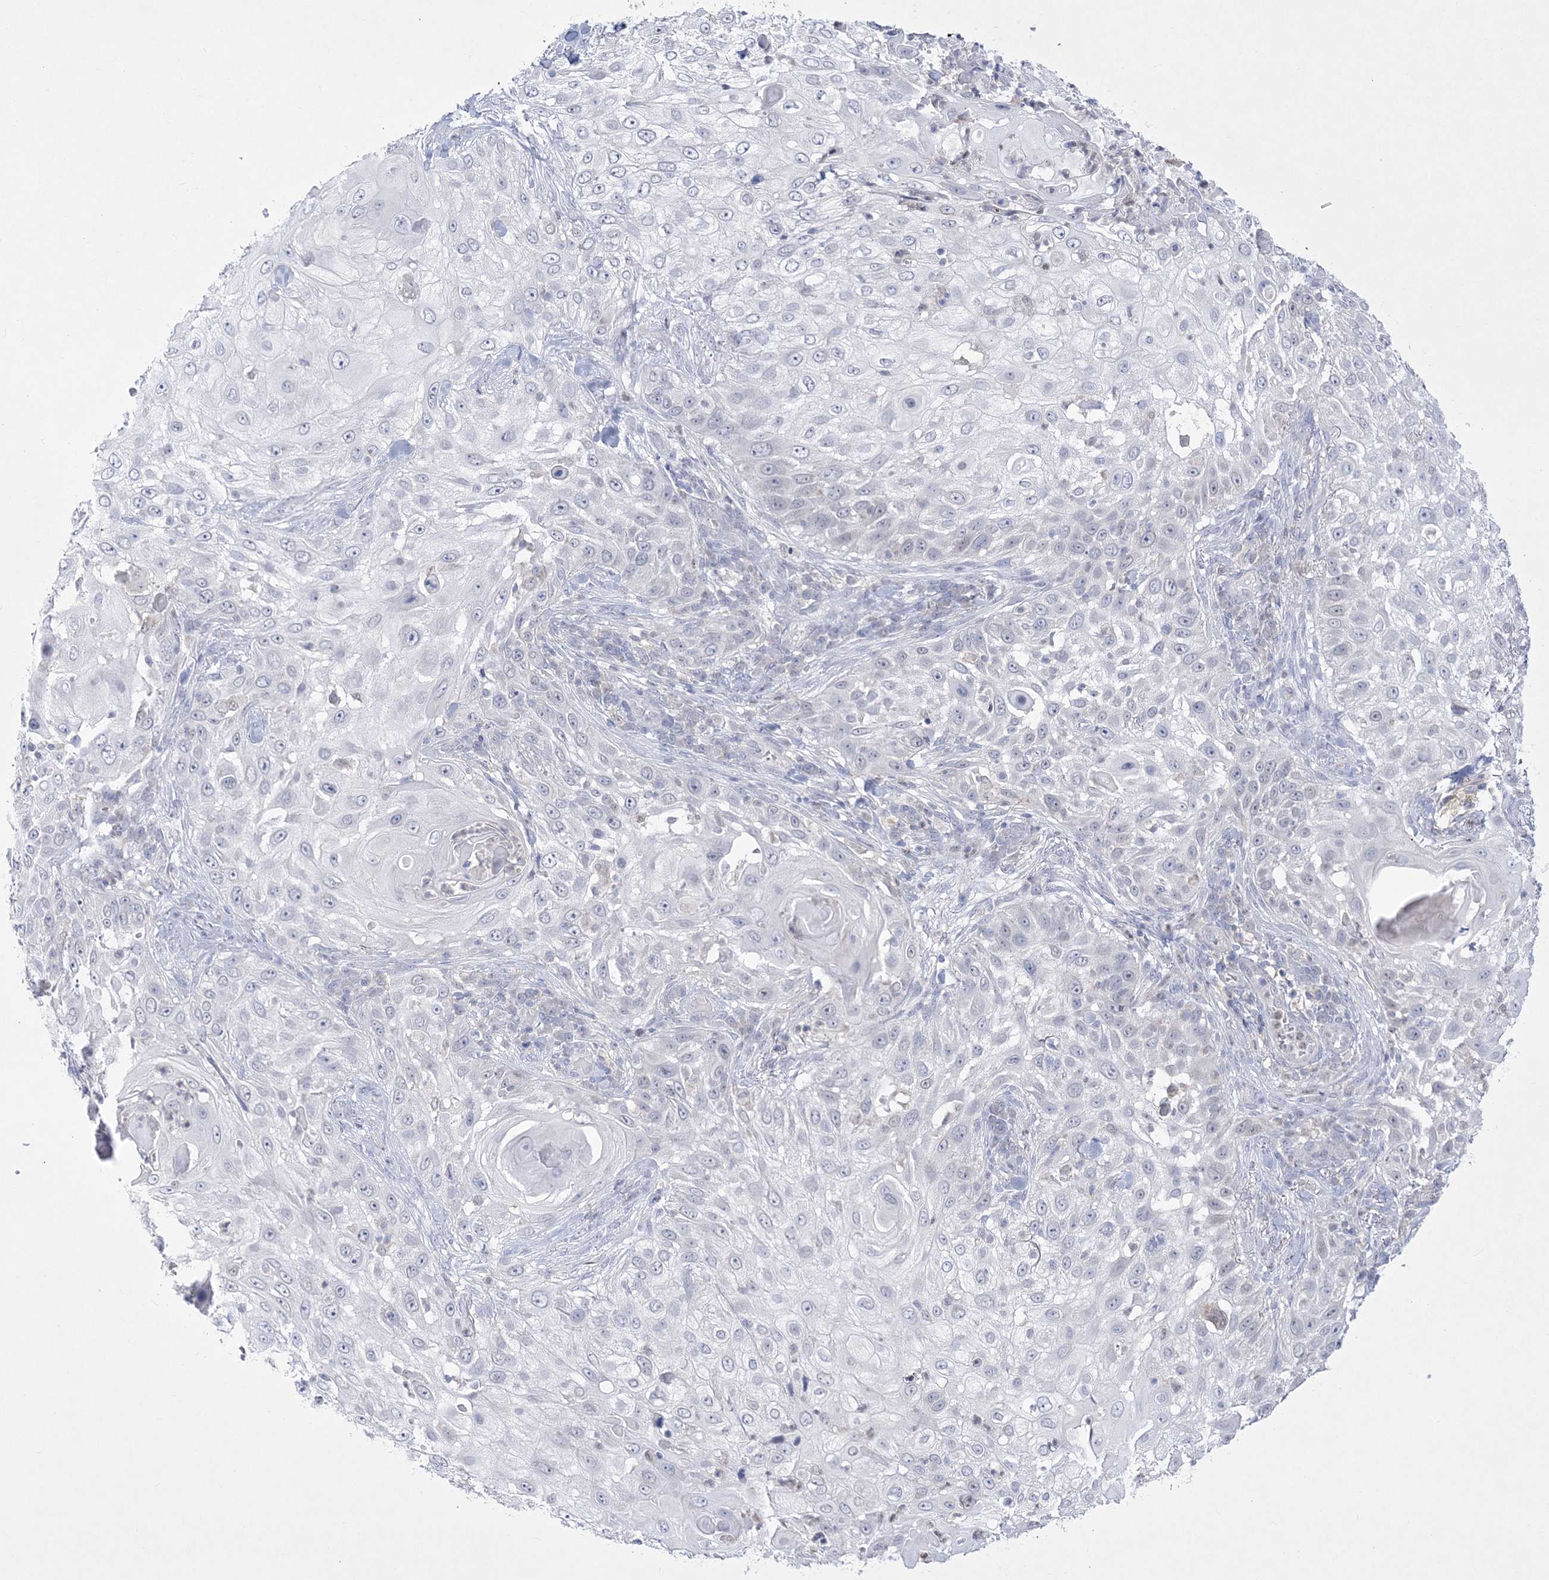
{"staining": {"intensity": "negative", "quantity": "none", "location": "none"}, "tissue": "skin cancer", "cell_type": "Tumor cells", "image_type": "cancer", "snomed": [{"axis": "morphology", "description": "Squamous cell carcinoma, NOS"}, {"axis": "topography", "description": "Skin"}], "caption": "Immunohistochemical staining of human skin squamous cell carcinoma exhibits no significant staining in tumor cells. (Brightfield microscopy of DAB (3,3'-diaminobenzidine) immunohistochemistry at high magnification).", "gene": "WDR27", "patient": {"sex": "female", "age": 44}}